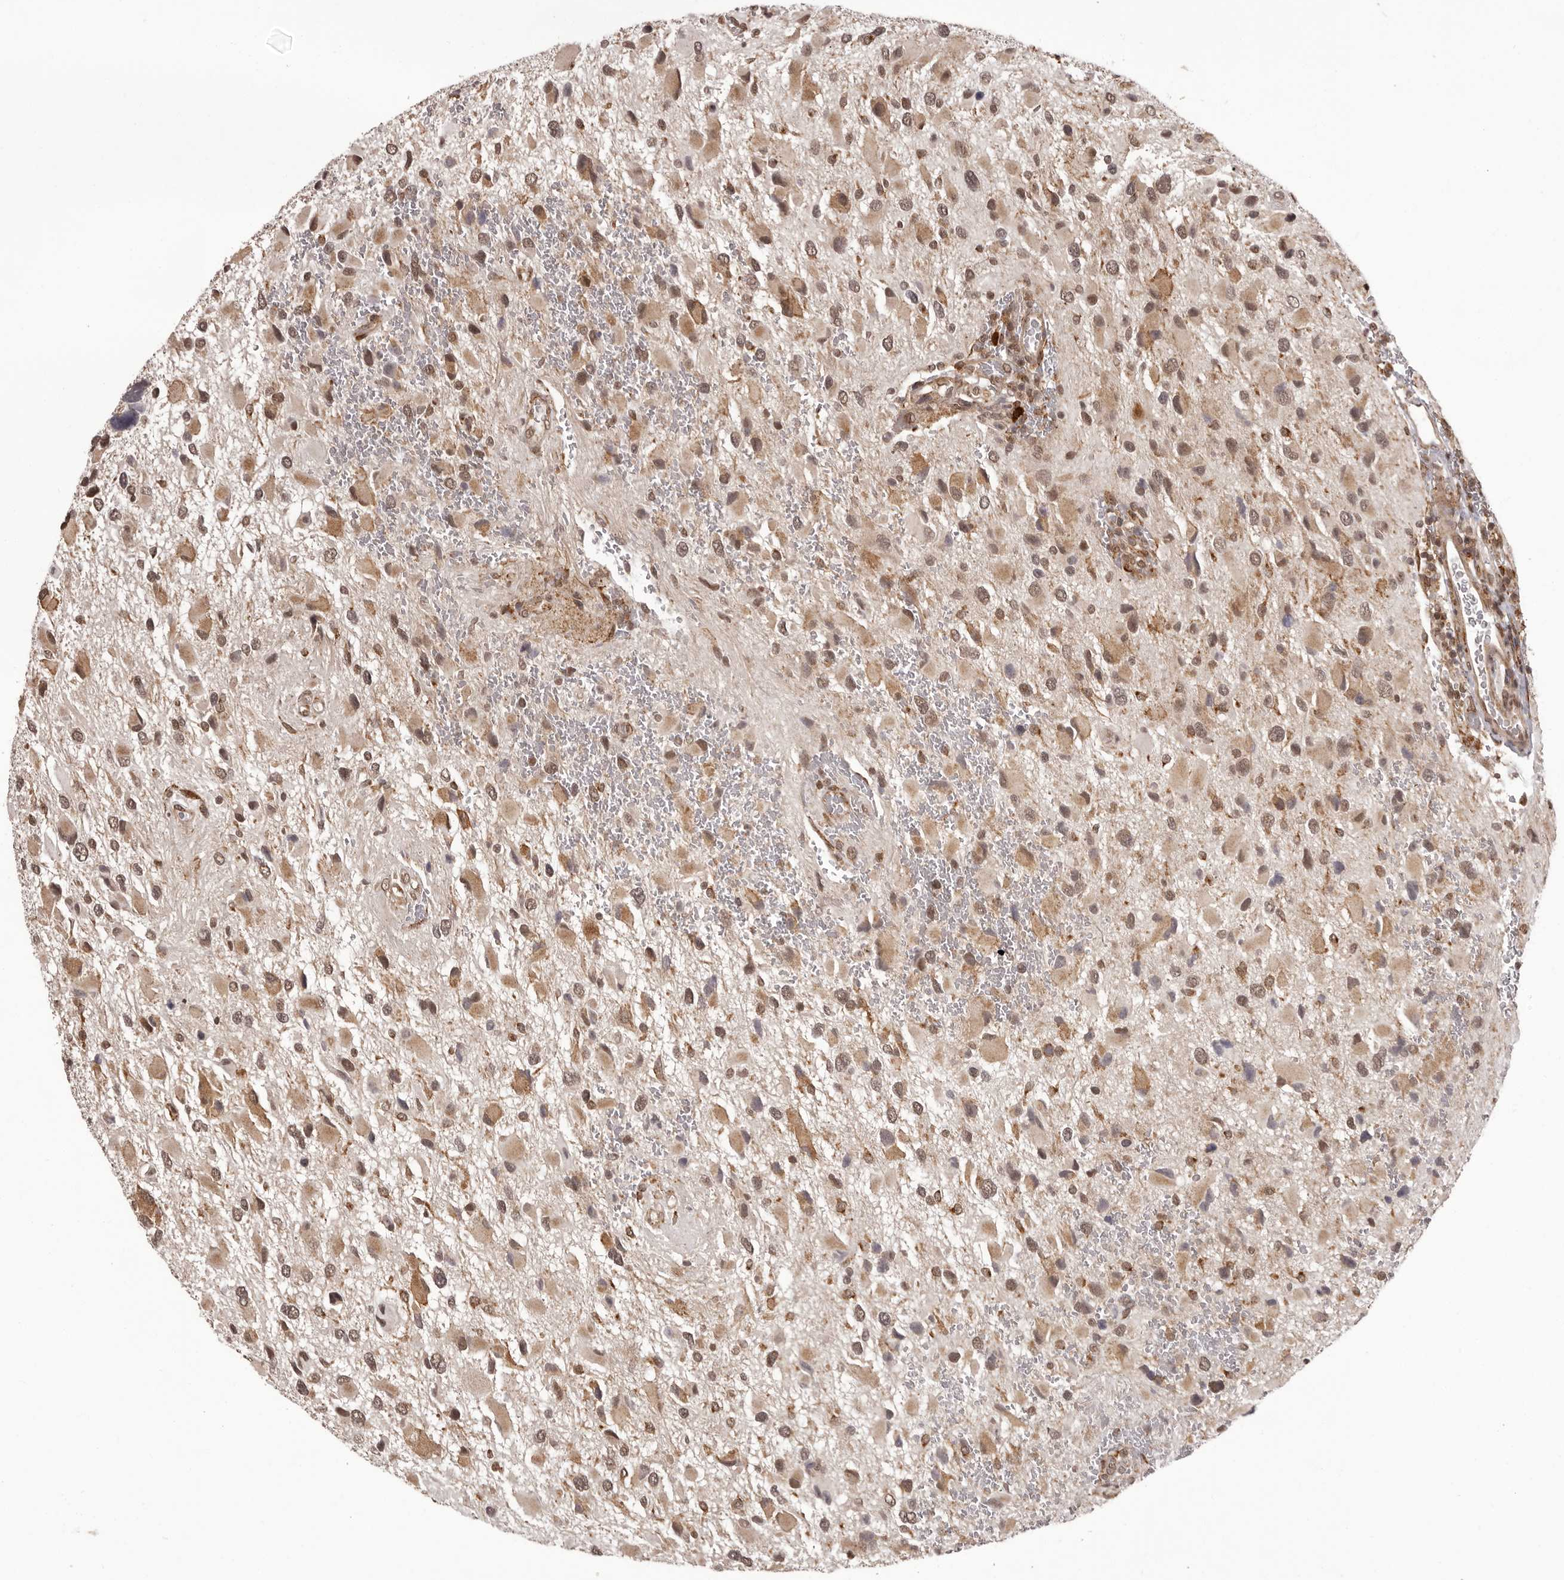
{"staining": {"intensity": "moderate", "quantity": ">75%", "location": "cytoplasmic/membranous,nuclear"}, "tissue": "glioma", "cell_type": "Tumor cells", "image_type": "cancer", "snomed": [{"axis": "morphology", "description": "Glioma, malignant, High grade"}, {"axis": "topography", "description": "Brain"}], "caption": "Immunohistochemistry (IHC) image of neoplastic tissue: glioma stained using IHC reveals medium levels of moderate protein expression localized specifically in the cytoplasmic/membranous and nuclear of tumor cells, appearing as a cytoplasmic/membranous and nuclear brown color.", "gene": "IL32", "patient": {"sex": "male", "age": 53}}